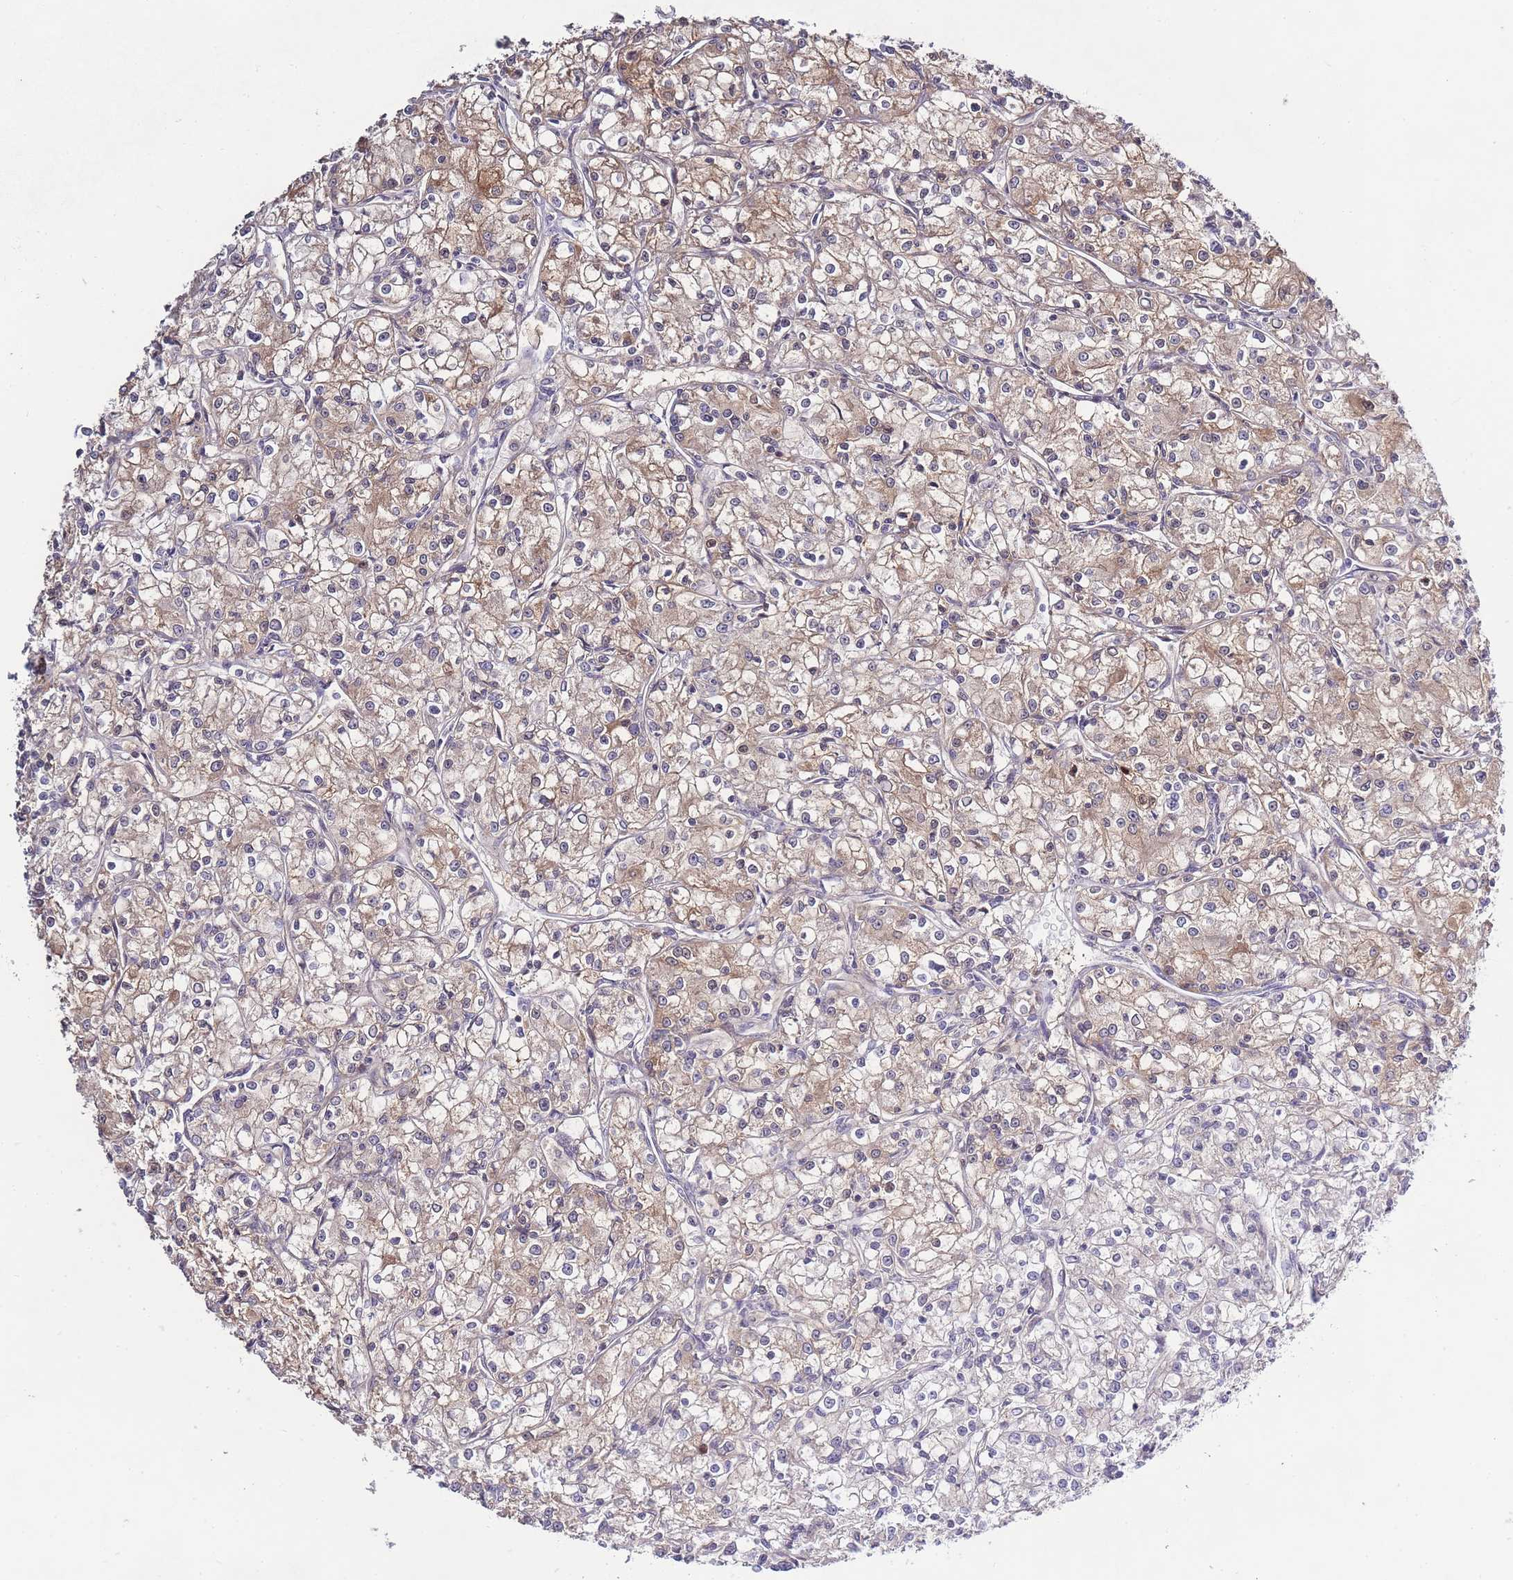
{"staining": {"intensity": "weak", "quantity": "25%-75%", "location": "cytoplasmic/membranous"}, "tissue": "renal cancer", "cell_type": "Tumor cells", "image_type": "cancer", "snomed": [{"axis": "morphology", "description": "Adenocarcinoma, NOS"}, {"axis": "topography", "description": "Kidney"}], "caption": "Immunohistochemical staining of human renal cancer displays weak cytoplasmic/membranous protein staining in about 25%-75% of tumor cells. (Brightfield microscopy of DAB IHC at high magnification).", "gene": "SPHKAP", "patient": {"sex": "female", "age": 59}}